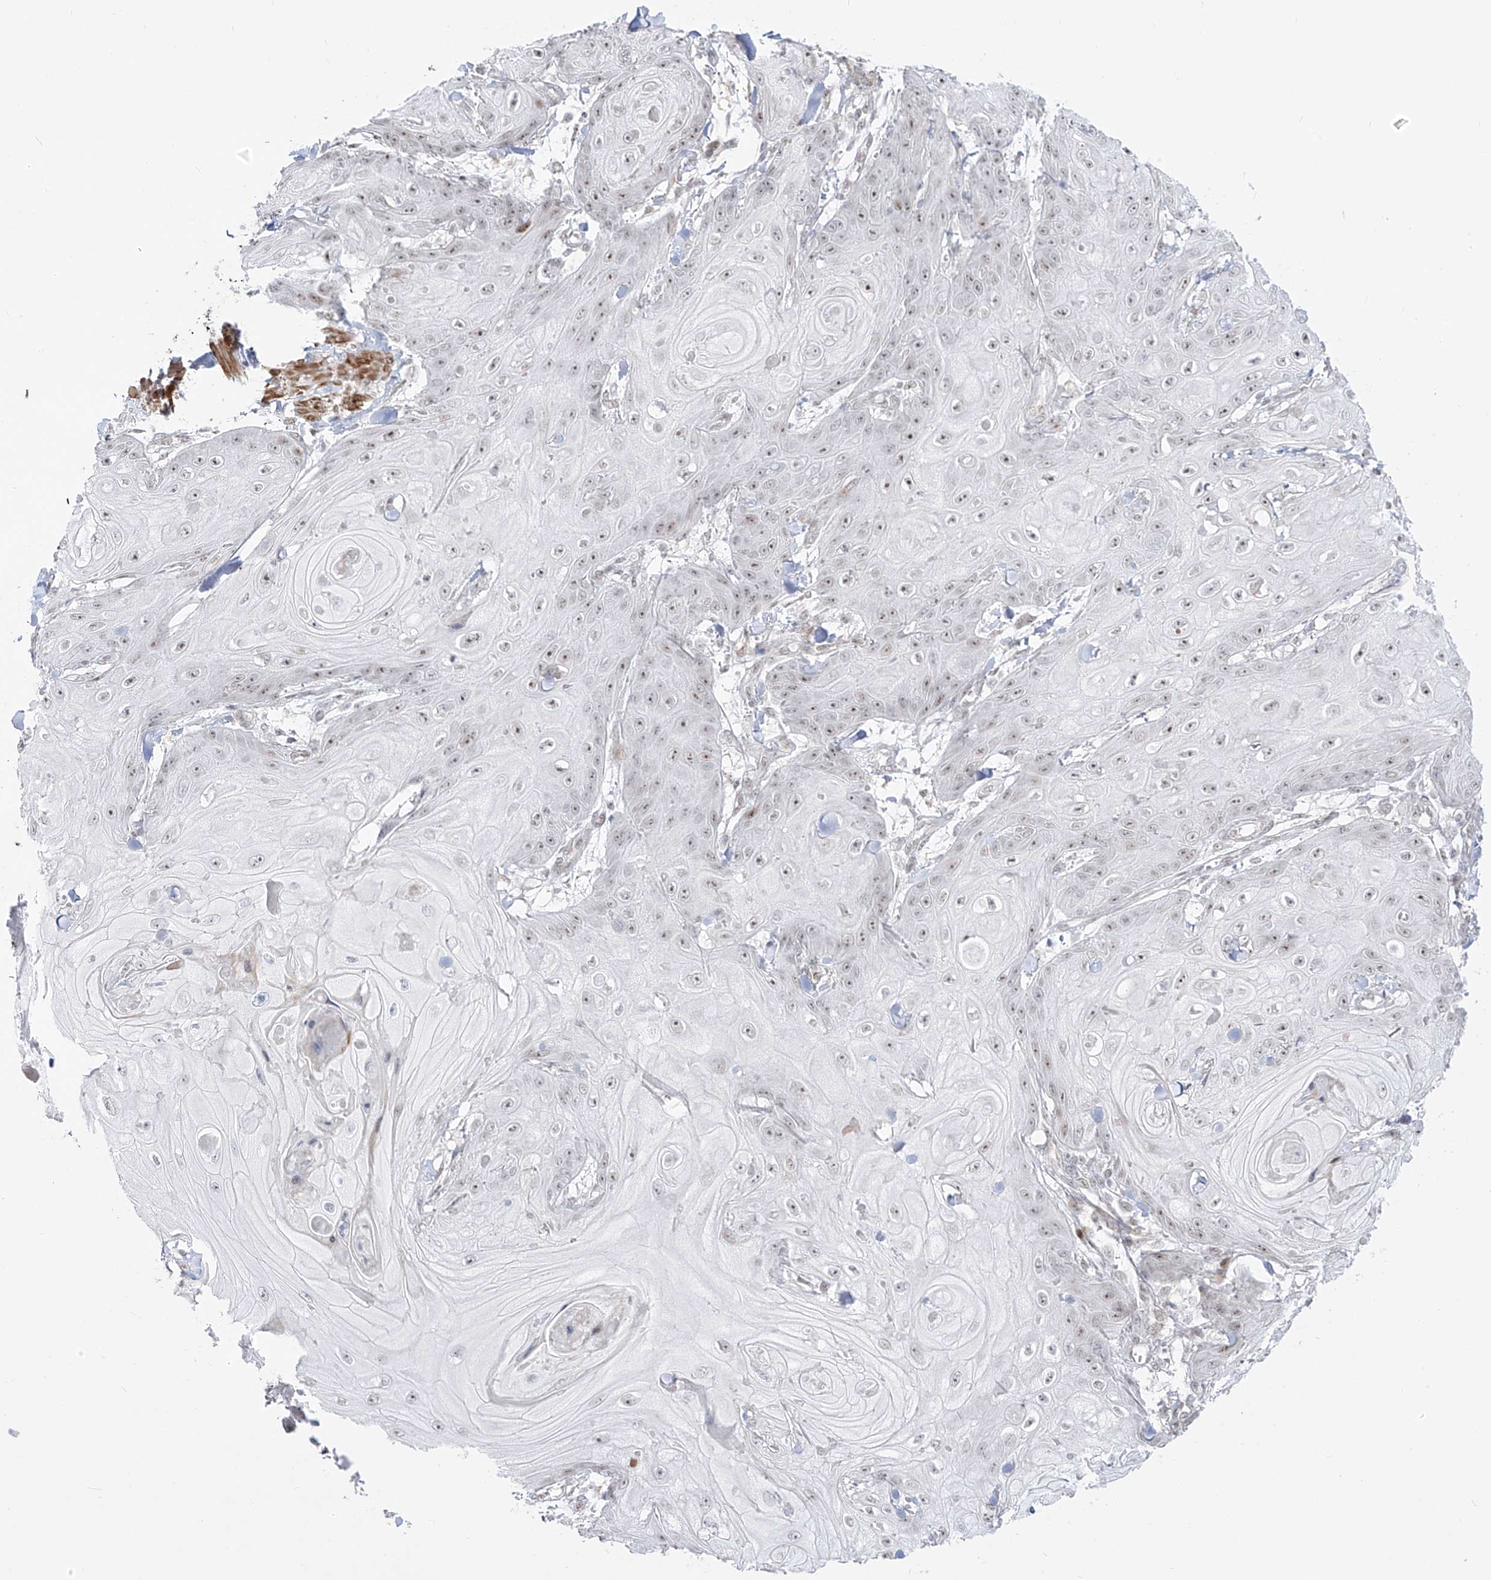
{"staining": {"intensity": "weak", "quantity": "<25%", "location": "nuclear"}, "tissue": "skin cancer", "cell_type": "Tumor cells", "image_type": "cancer", "snomed": [{"axis": "morphology", "description": "Squamous cell carcinoma, NOS"}, {"axis": "topography", "description": "Skin"}], "caption": "A high-resolution image shows IHC staining of skin squamous cell carcinoma, which reveals no significant positivity in tumor cells.", "gene": "ZNF180", "patient": {"sex": "male", "age": 74}}